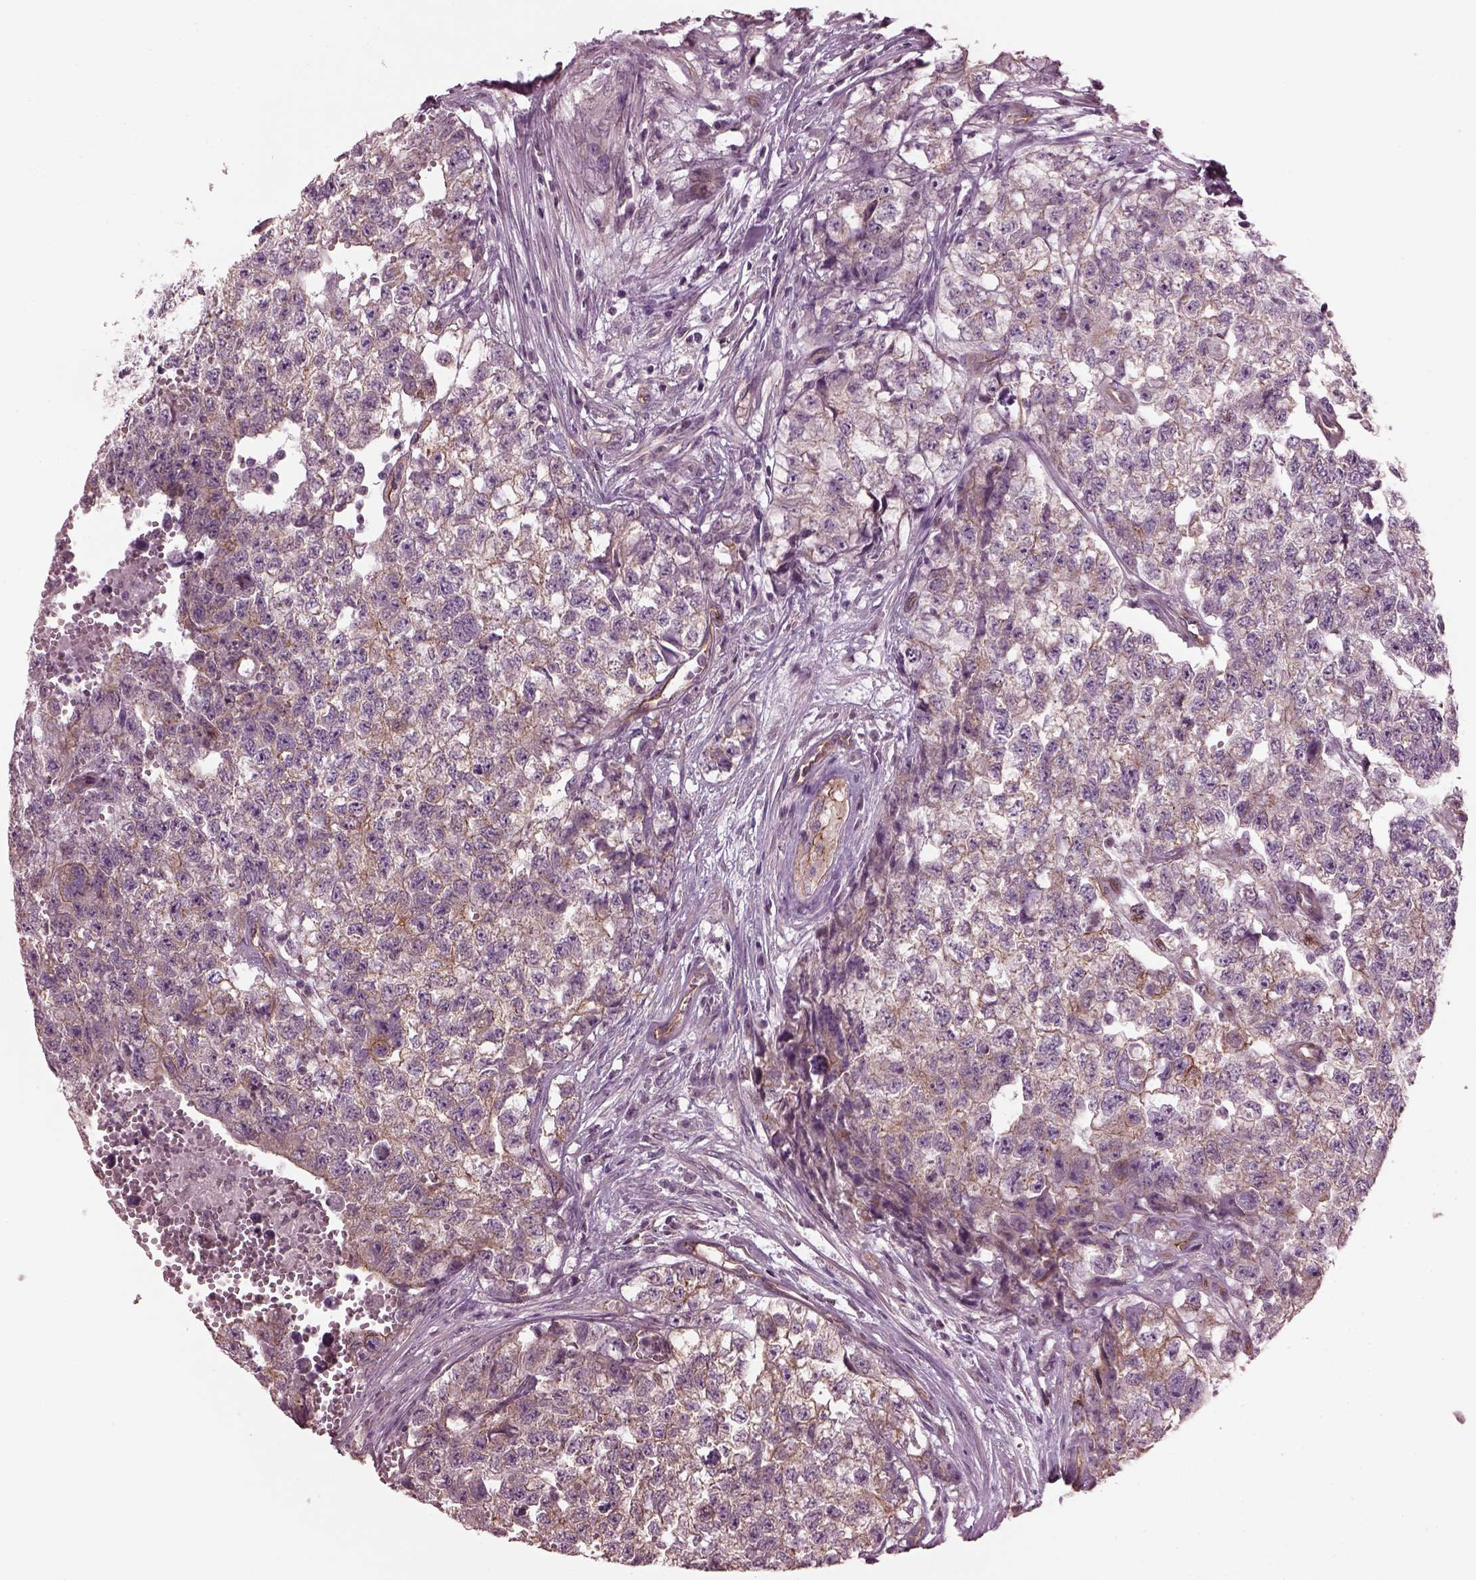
{"staining": {"intensity": "moderate", "quantity": ">75%", "location": "cytoplasmic/membranous"}, "tissue": "testis cancer", "cell_type": "Tumor cells", "image_type": "cancer", "snomed": [{"axis": "morphology", "description": "Seminoma, NOS"}, {"axis": "morphology", "description": "Carcinoma, Embryonal, NOS"}, {"axis": "topography", "description": "Testis"}], "caption": "Moderate cytoplasmic/membranous protein positivity is identified in about >75% of tumor cells in testis cancer (seminoma).", "gene": "ODAD1", "patient": {"sex": "male", "age": 22}}